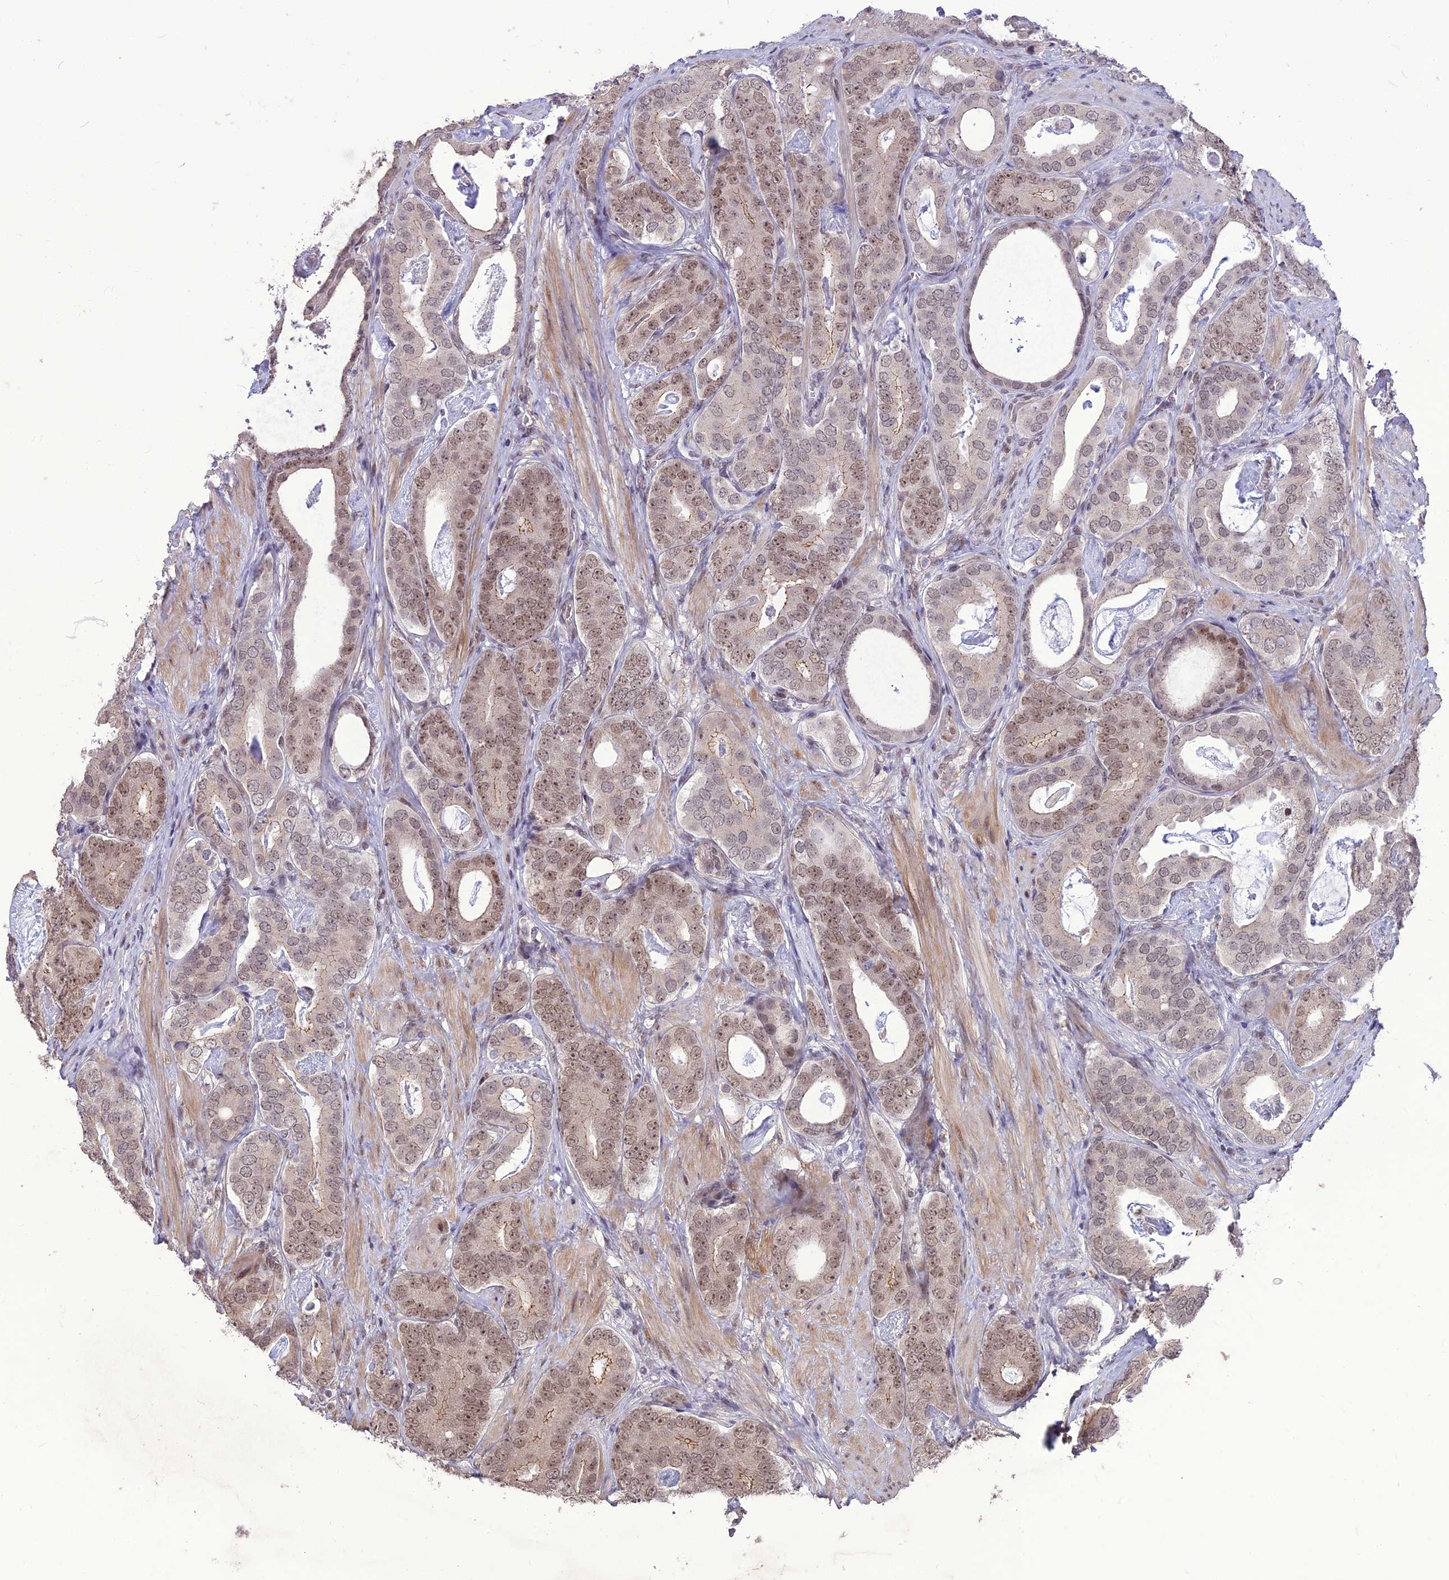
{"staining": {"intensity": "moderate", "quantity": ">75%", "location": "nuclear"}, "tissue": "prostate cancer", "cell_type": "Tumor cells", "image_type": "cancer", "snomed": [{"axis": "morphology", "description": "Adenocarcinoma, Low grade"}, {"axis": "topography", "description": "Prostate"}], "caption": "Protein positivity by immunohistochemistry (IHC) displays moderate nuclear expression in approximately >75% of tumor cells in adenocarcinoma (low-grade) (prostate).", "gene": "DIS3", "patient": {"sex": "male", "age": 71}}